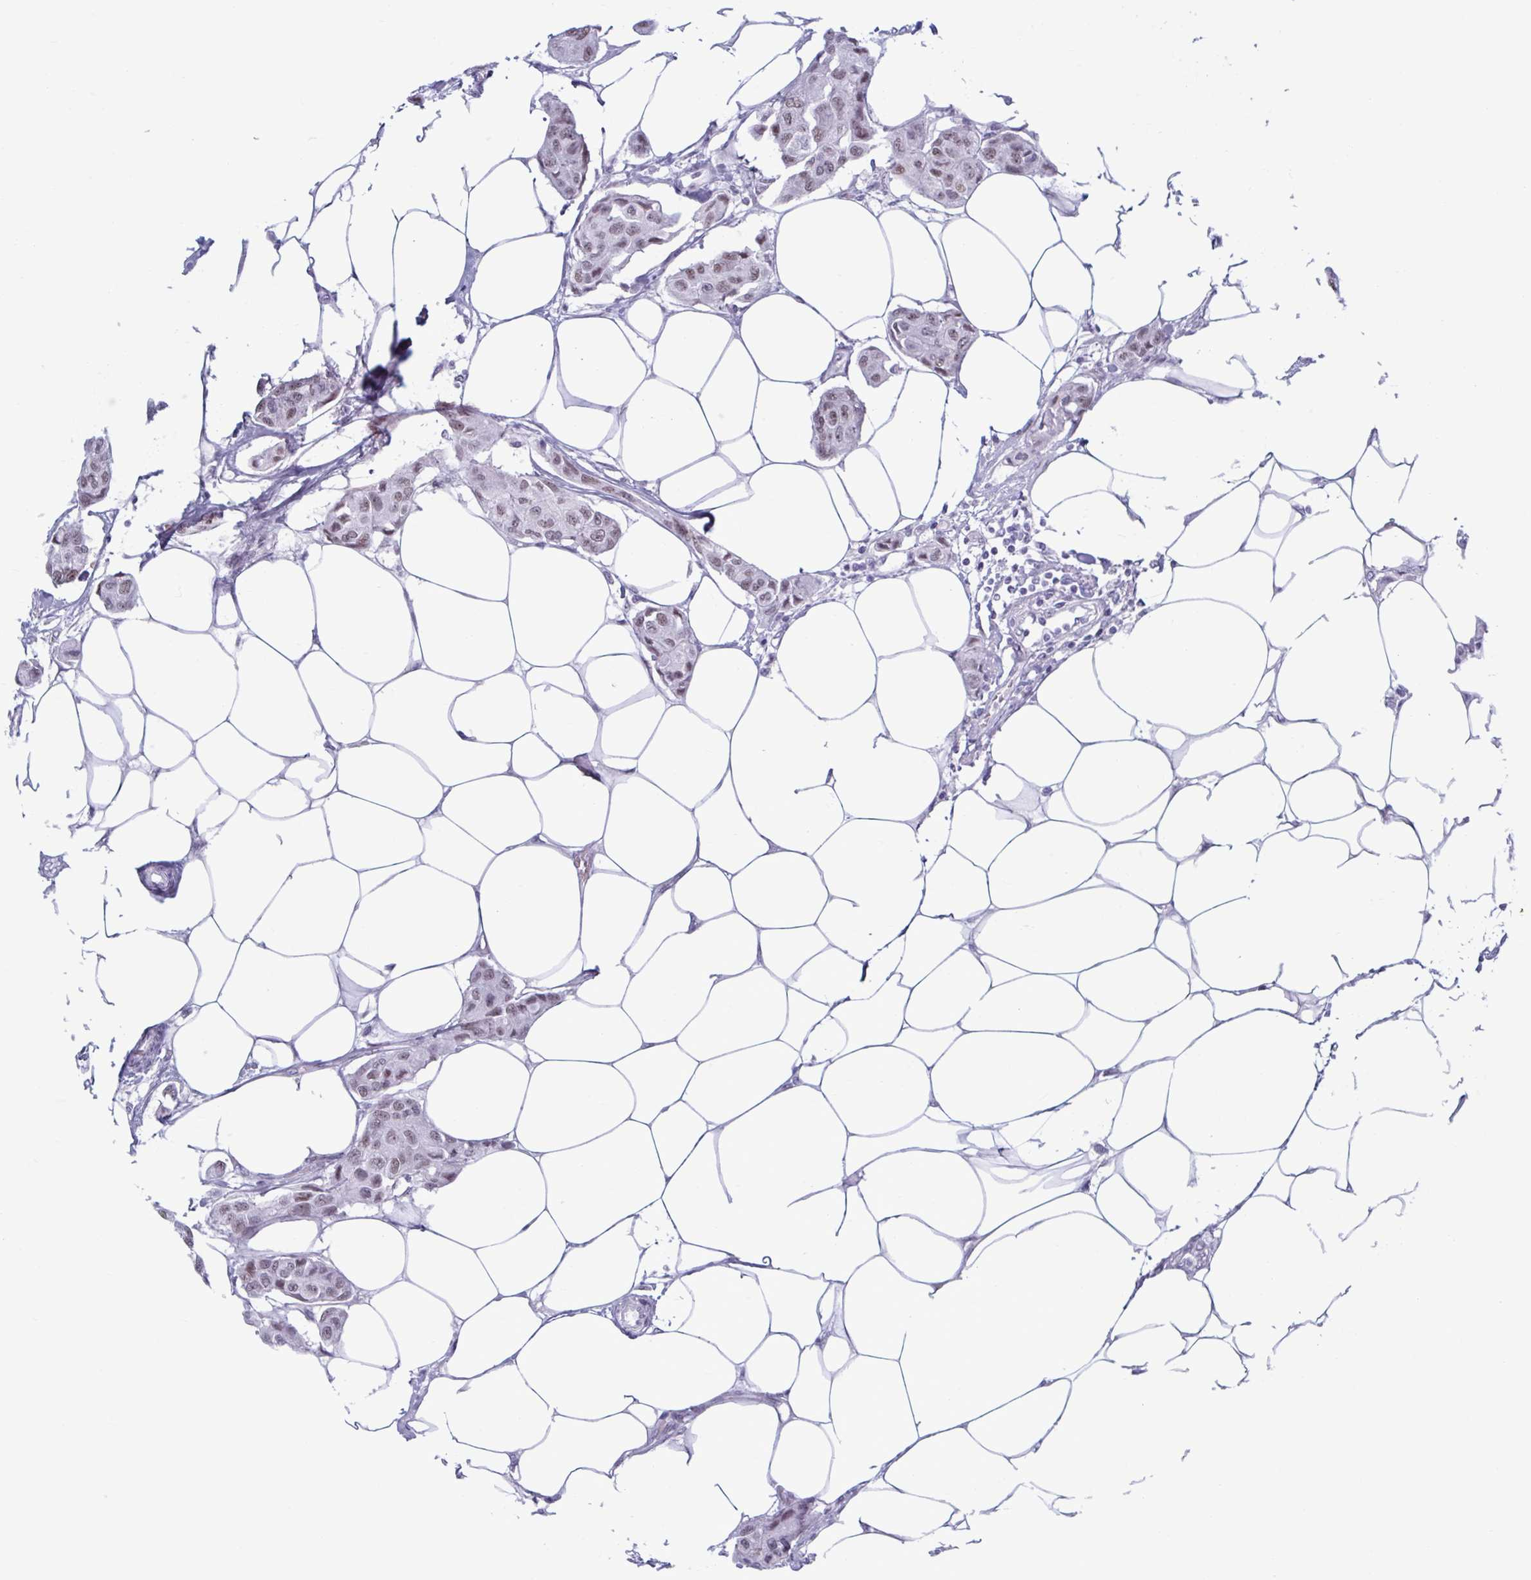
{"staining": {"intensity": "moderate", "quantity": ">75%", "location": "nuclear"}, "tissue": "breast cancer", "cell_type": "Tumor cells", "image_type": "cancer", "snomed": [{"axis": "morphology", "description": "Duct carcinoma"}, {"axis": "topography", "description": "Breast"}, {"axis": "topography", "description": "Lymph node"}], "caption": "A histopathology image showing moderate nuclear positivity in approximately >75% of tumor cells in breast infiltrating ductal carcinoma, as visualized by brown immunohistochemical staining.", "gene": "MSMB", "patient": {"sex": "female", "age": 80}}